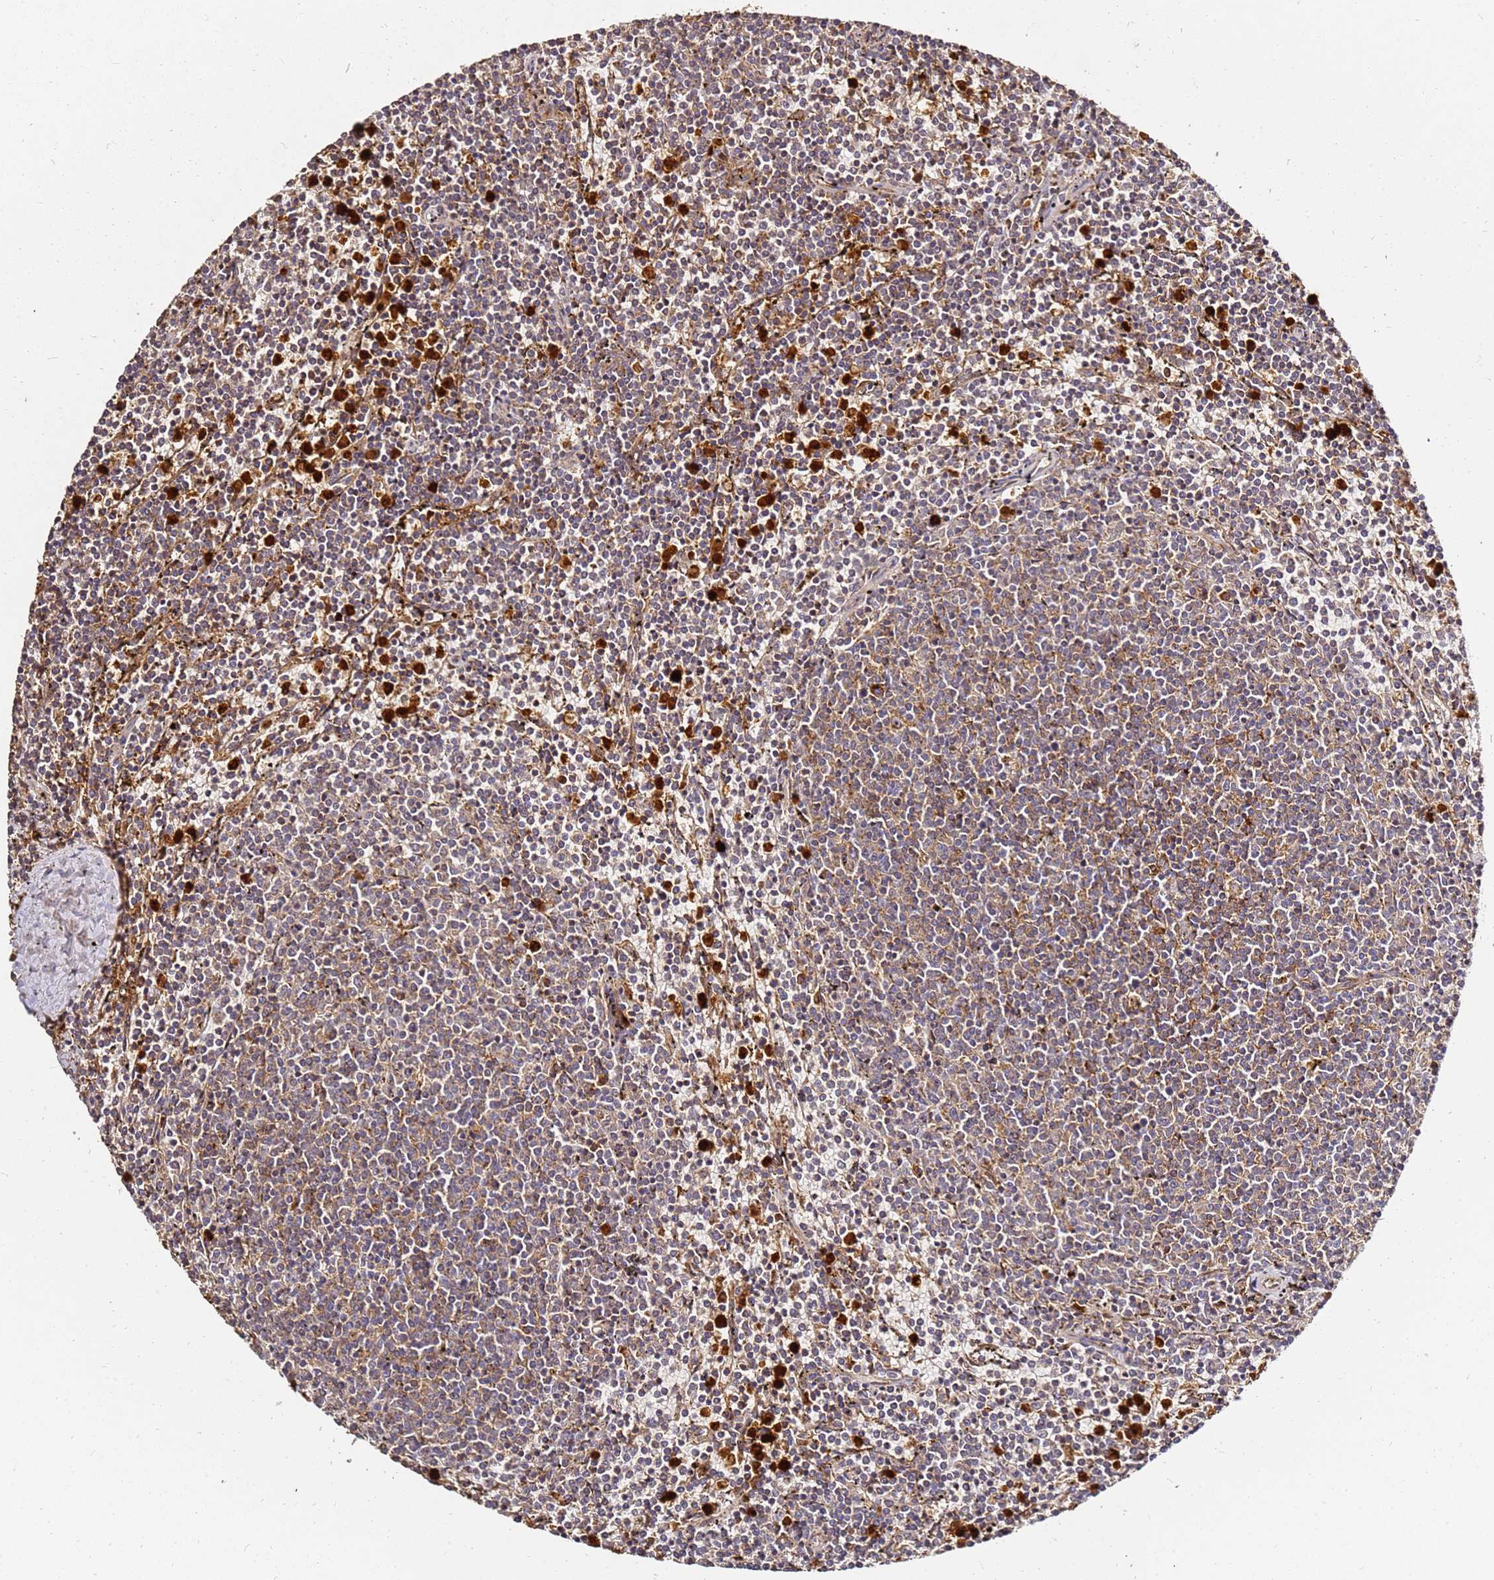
{"staining": {"intensity": "moderate", "quantity": ">75%", "location": "cytoplasmic/membranous"}, "tissue": "lymphoma", "cell_type": "Tumor cells", "image_type": "cancer", "snomed": [{"axis": "morphology", "description": "Malignant lymphoma, non-Hodgkin's type, Low grade"}, {"axis": "topography", "description": "Spleen"}], "caption": "An image of human lymphoma stained for a protein shows moderate cytoplasmic/membranous brown staining in tumor cells.", "gene": "DVL3", "patient": {"sex": "female", "age": 50}}